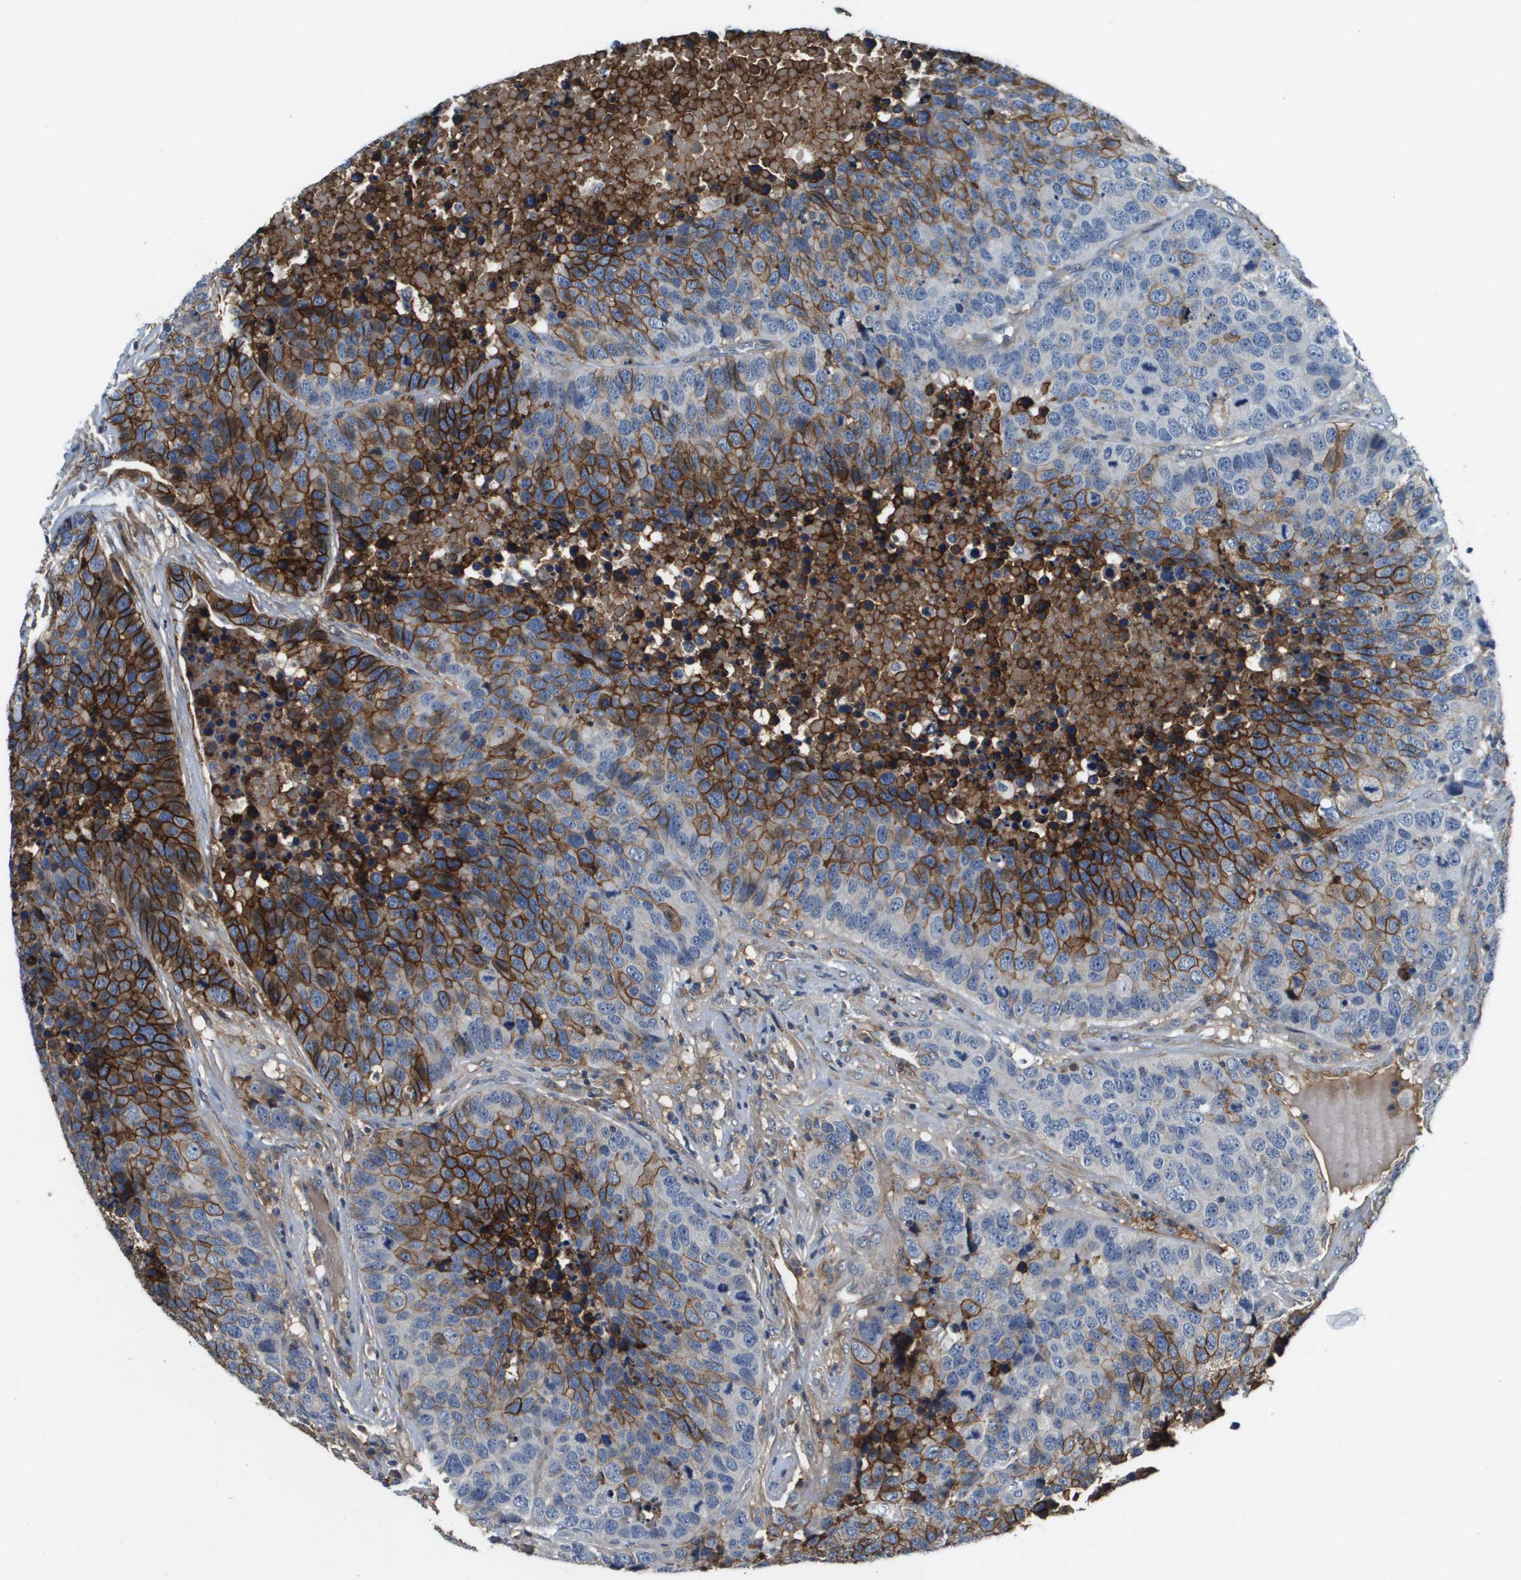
{"staining": {"intensity": "strong", "quantity": ">75%", "location": "cytoplasmic/membranous"}, "tissue": "carcinoid", "cell_type": "Tumor cells", "image_type": "cancer", "snomed": [{"axis": "morphology", "description": "Carcinoid, malignant, NOS"}, {"axis": "topography", "description": "Lung"}], "caption": "This micrograph exhibits immunohistochemistry (IHC) staining of malignant carcinoid, with high strong cytoplasmic/membranous expression in approximately >75% of tumor cells.", "gene": "SLC16A3", "patient": {"sex": "male", "age": 60}}